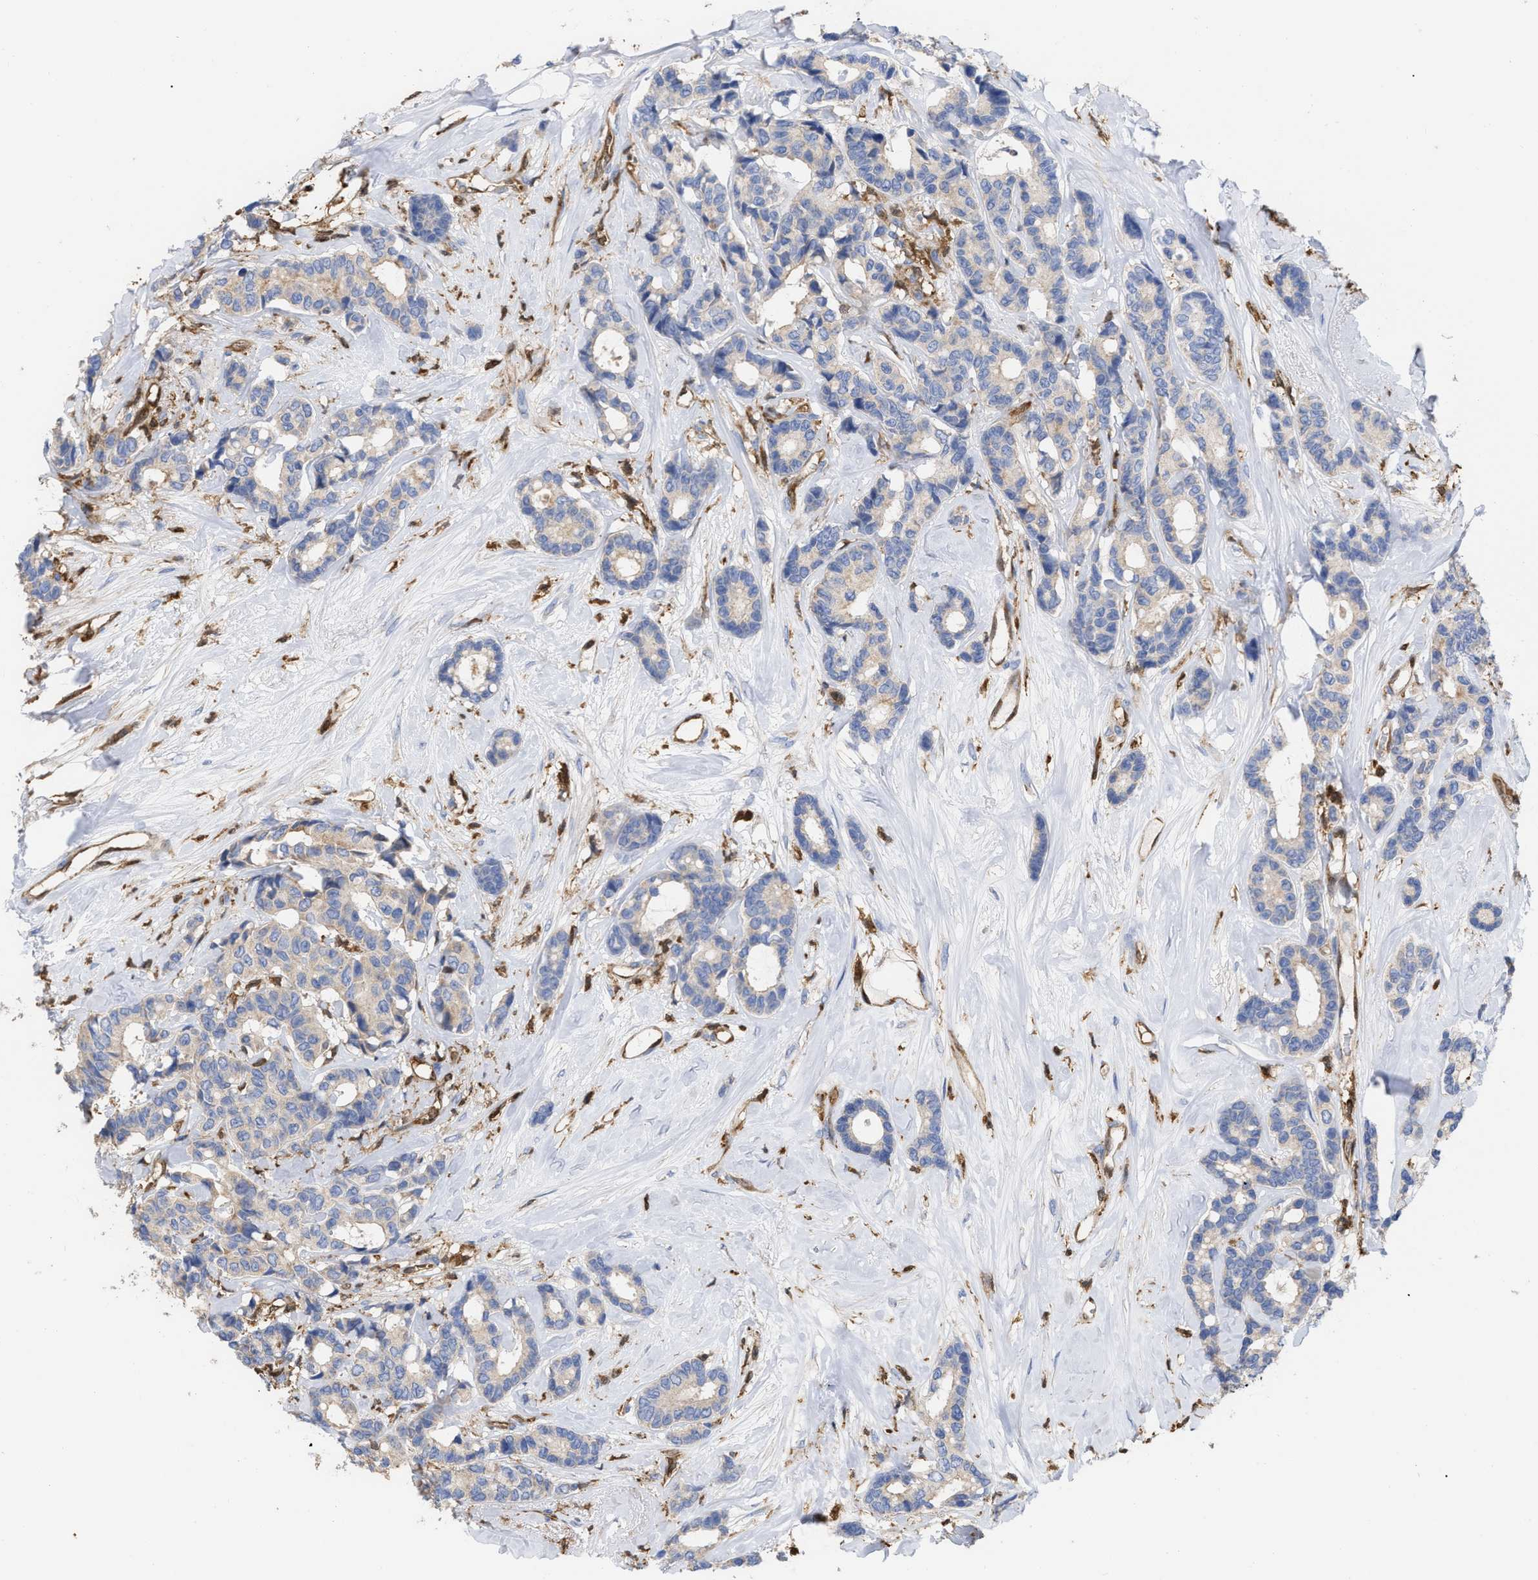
{"staining": {"intensity": "negative", "quantity": "none", "location": "none"}, "tissue": "breast cancer", "cell_type": "Tumor cells", "image_type": "cancer", "snomed": [{"axis": "morphology", "description": "Duct carcinoma"}, {"axis": "topography", "description": "Breast"}], "caption": "IHC of breast cancer exhibits no staining in tumor cells. The staining is performed using DAB brown chromogen with nuclei counter-stained in using hematoxylin.", "gene": "GIMAP4", "patient": {"sex": "female", "age": 87}}